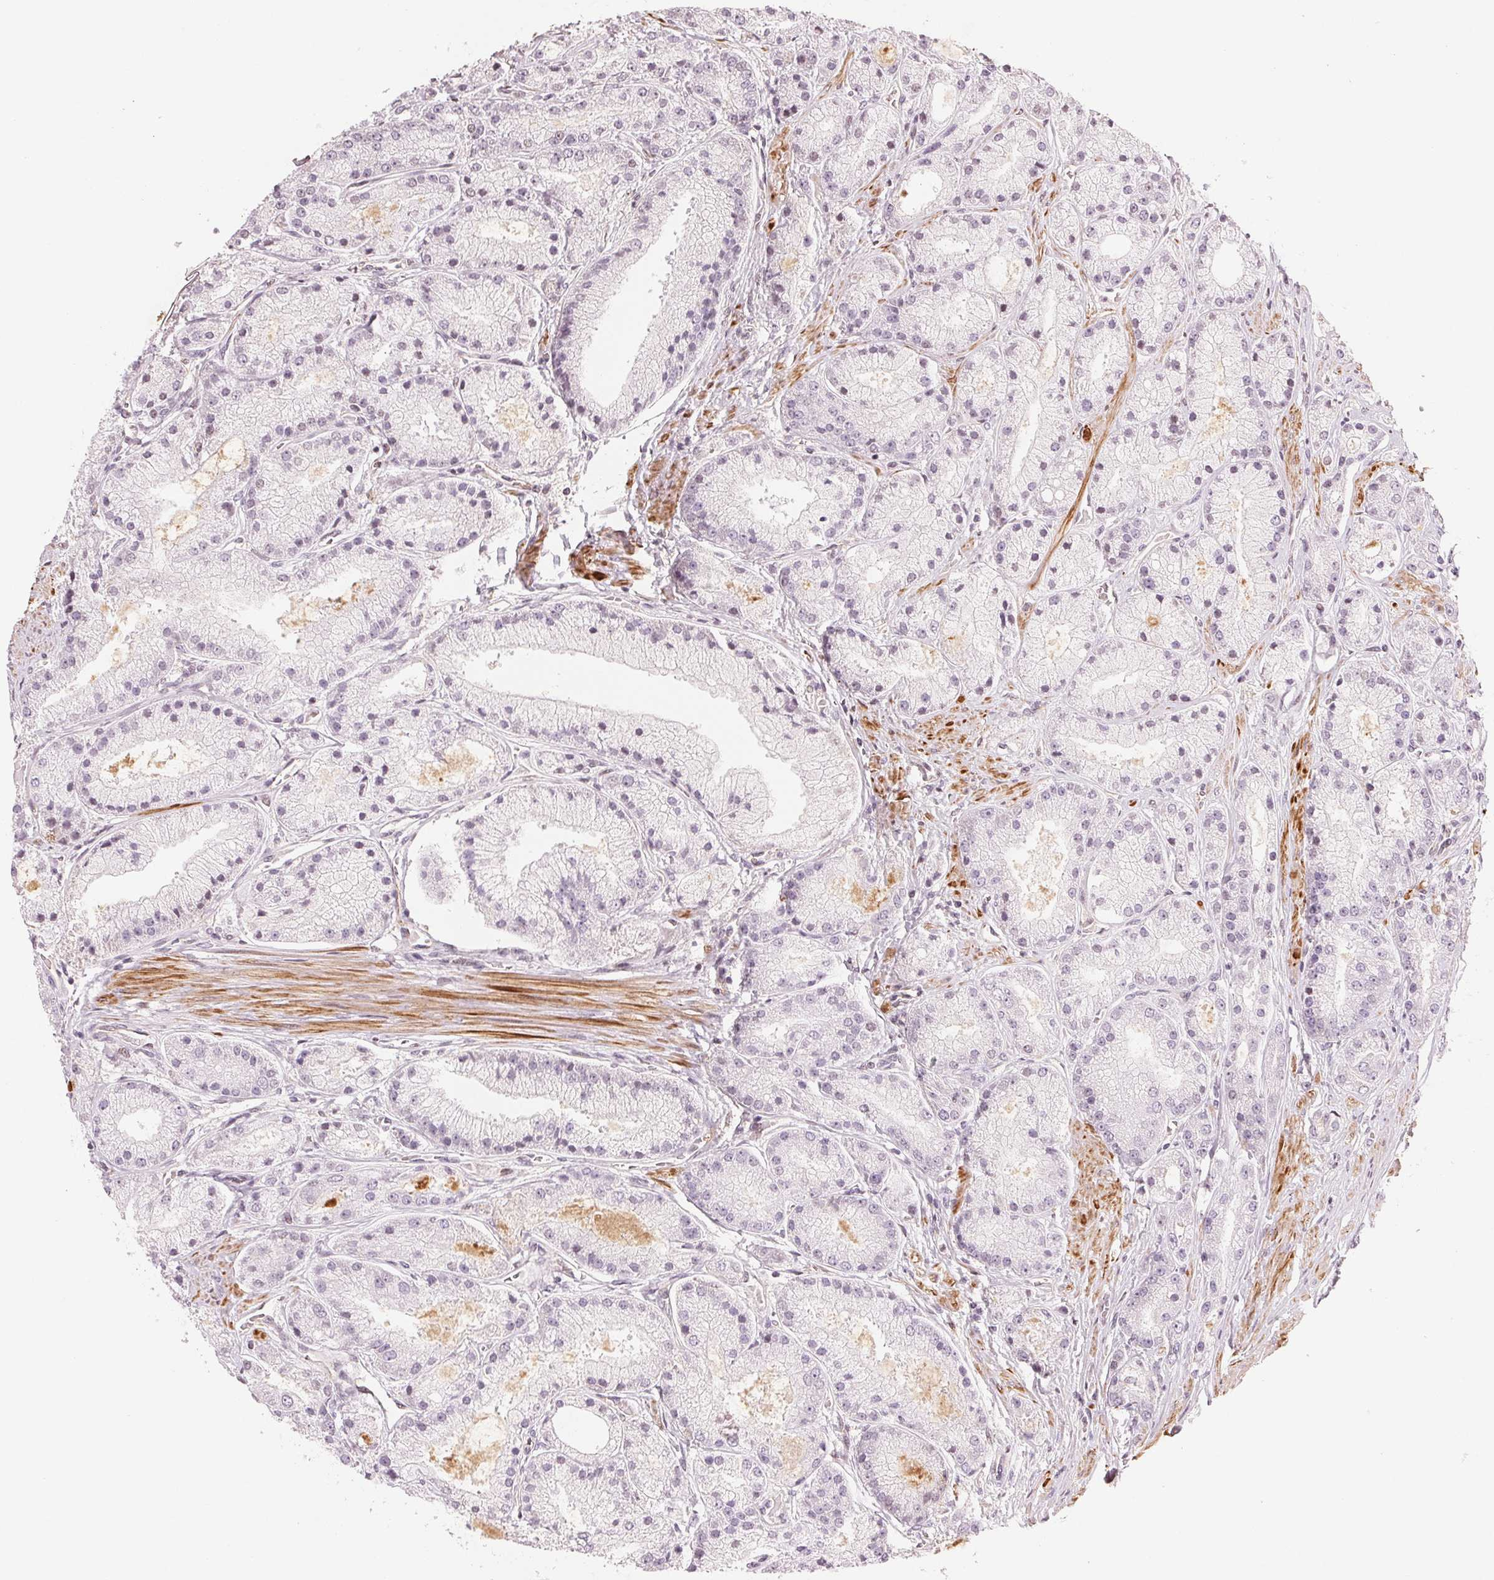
{"staining": {"intensity": "negative", "quantity": "none", "location": "none"}, "tissue": "prostate cancer", "cell_type": "Tumor cells", "image_type": "cancer", "snomed": [{"axis": "morphology", "description": "Adenocarcinoma, High grade"}, {"axis": "topography", "description": "Prostate"}], "caption": "IHC image of adenocarcinoma (high-grade) (prostate) stained for a protein (brown), which exhibits no expression in tumor cells.", "gene": "SLC17A4", "patient": {"sex": "male", "age": 67}}